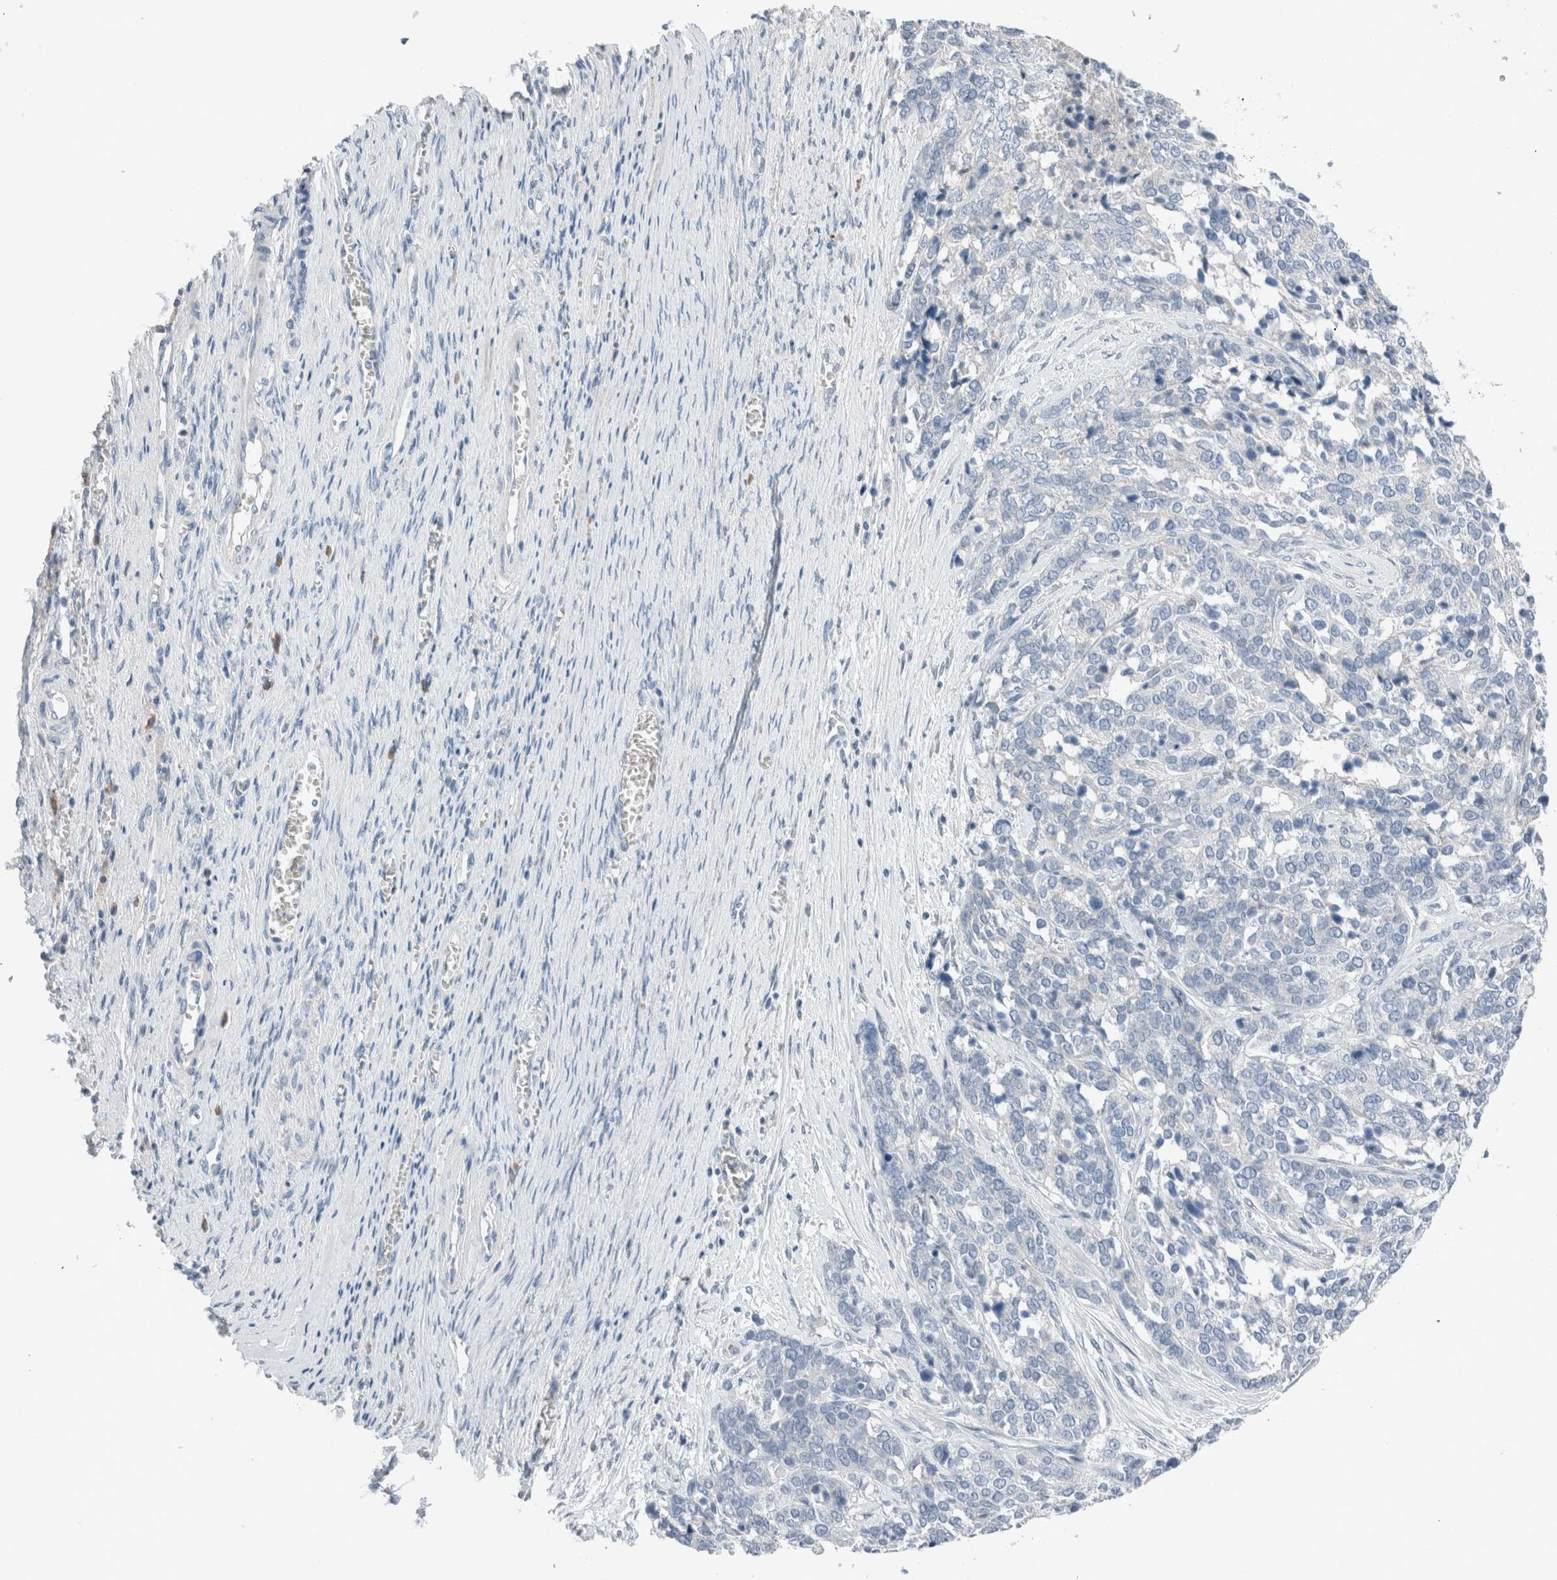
{"staining": {"intensity": "negative", "quantity": "none", "location": "none"}, "tissue": "ovarian cancer", "cell_type": "Tumor cells", "image_type": "cancer", "snomed": [{"axis": "morphology", "description": "Cystadenocarcinoma, serous, NOS"}, {"axis": "topography", "description": "Ovary"}], "caption": "Ovarian cancer (serous cystadenocarcinoma) was stained to show a protein in brown. There is no significant expression in tumor cells.", "gene": "DUOX1", "patient": {"sex": "female", "age": 44}}